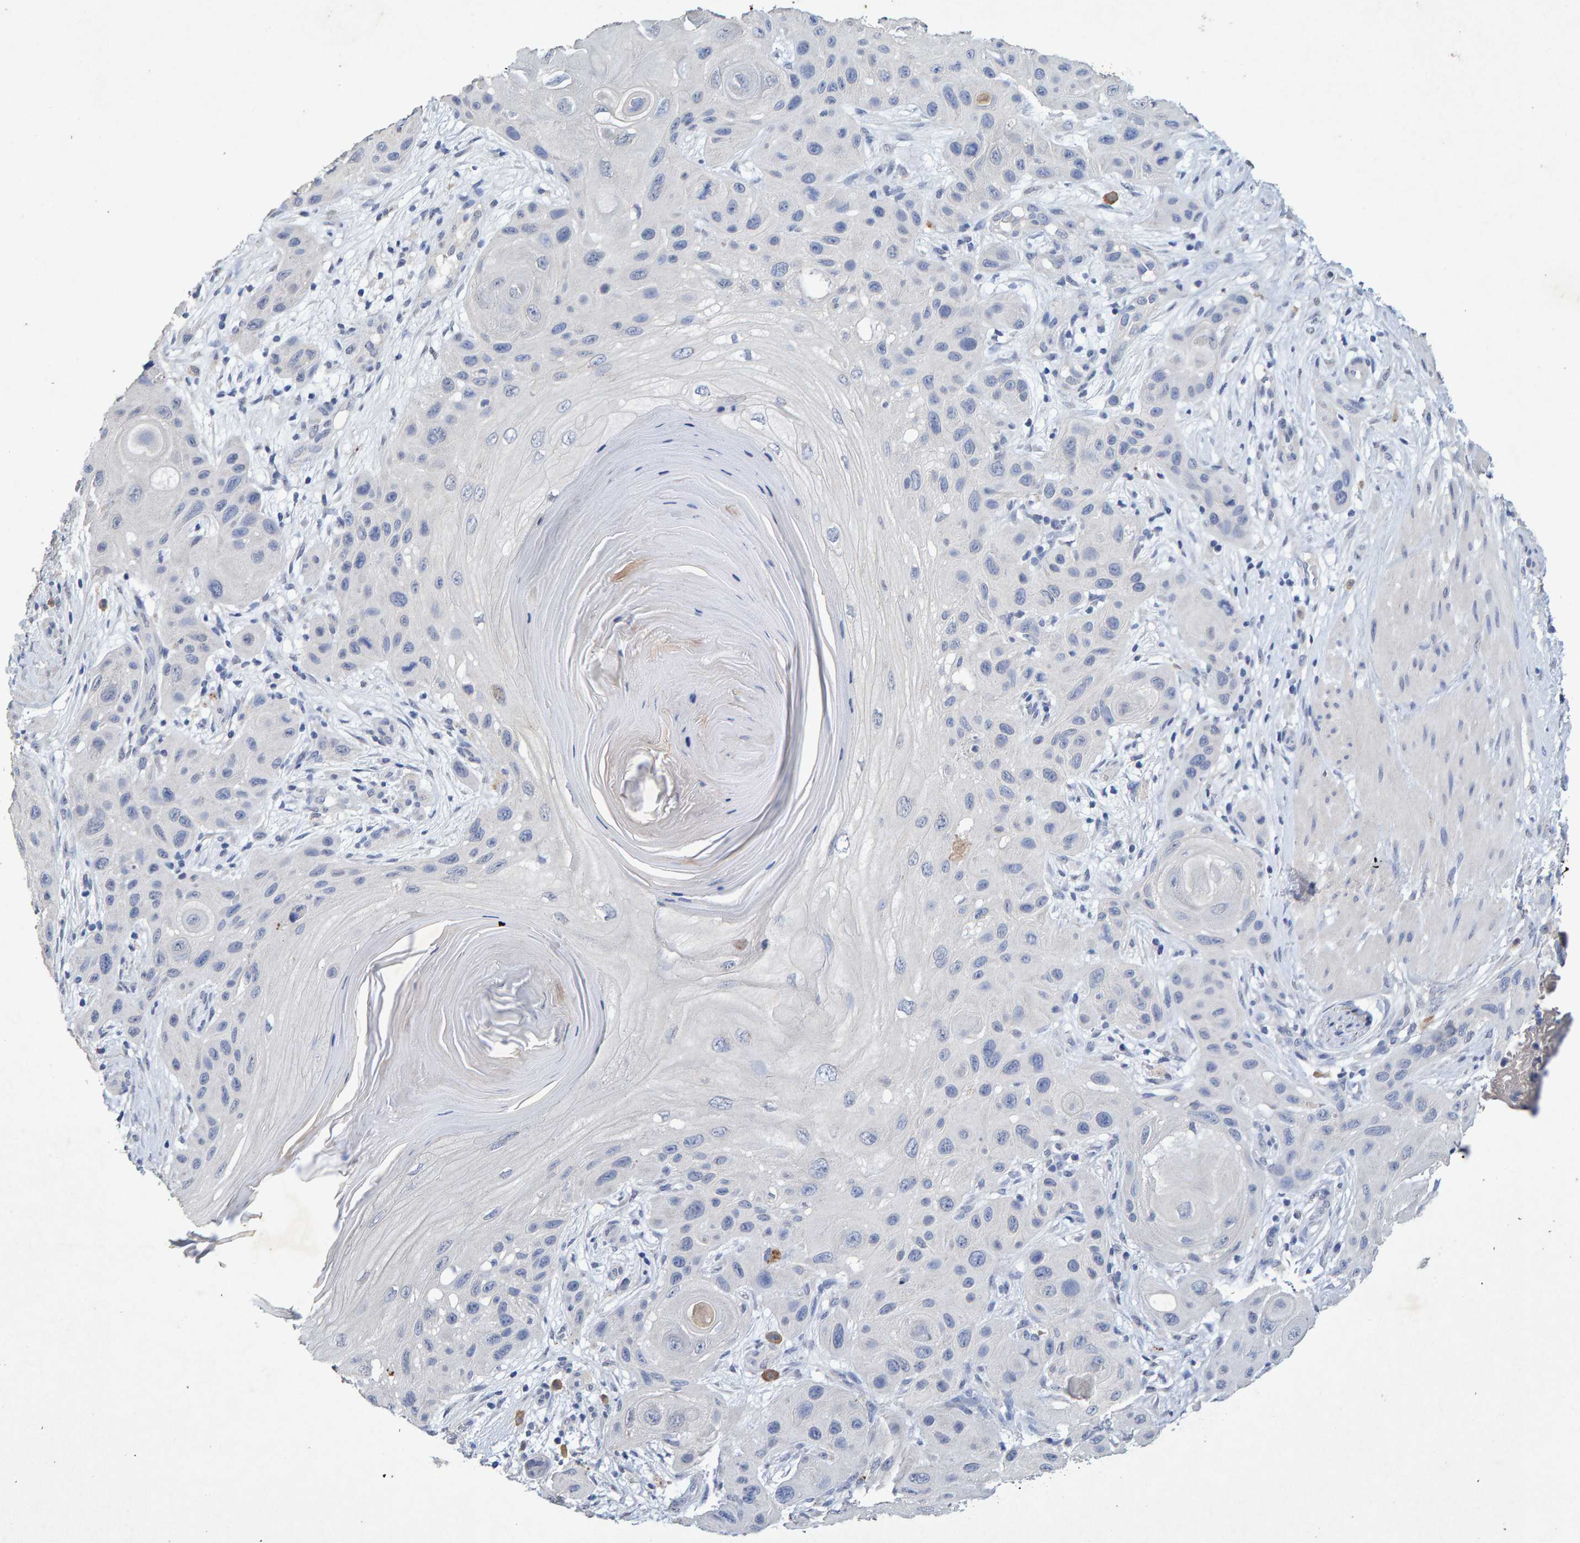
{"staining": {"intensity": "negative", "quantity": "none", "location": "none"}, "tissue": "skin cancer", "cell_type": "Tumor cells", "image_type": "cancer", "snomed": [{"axis": "morphology", "description": "Squamous cell carcinoma, NOS"}, {"axis": "topography", "description": "Skin"}], "caption": "Image shows no protein expression in tumor cells of skin squamous cell carcinoma tissue. (Immunohistochemistry (ihc), brightfield microscopy, high magnification).", "gene": "CTH", "patient": {"sex": "female", "age": 96}}